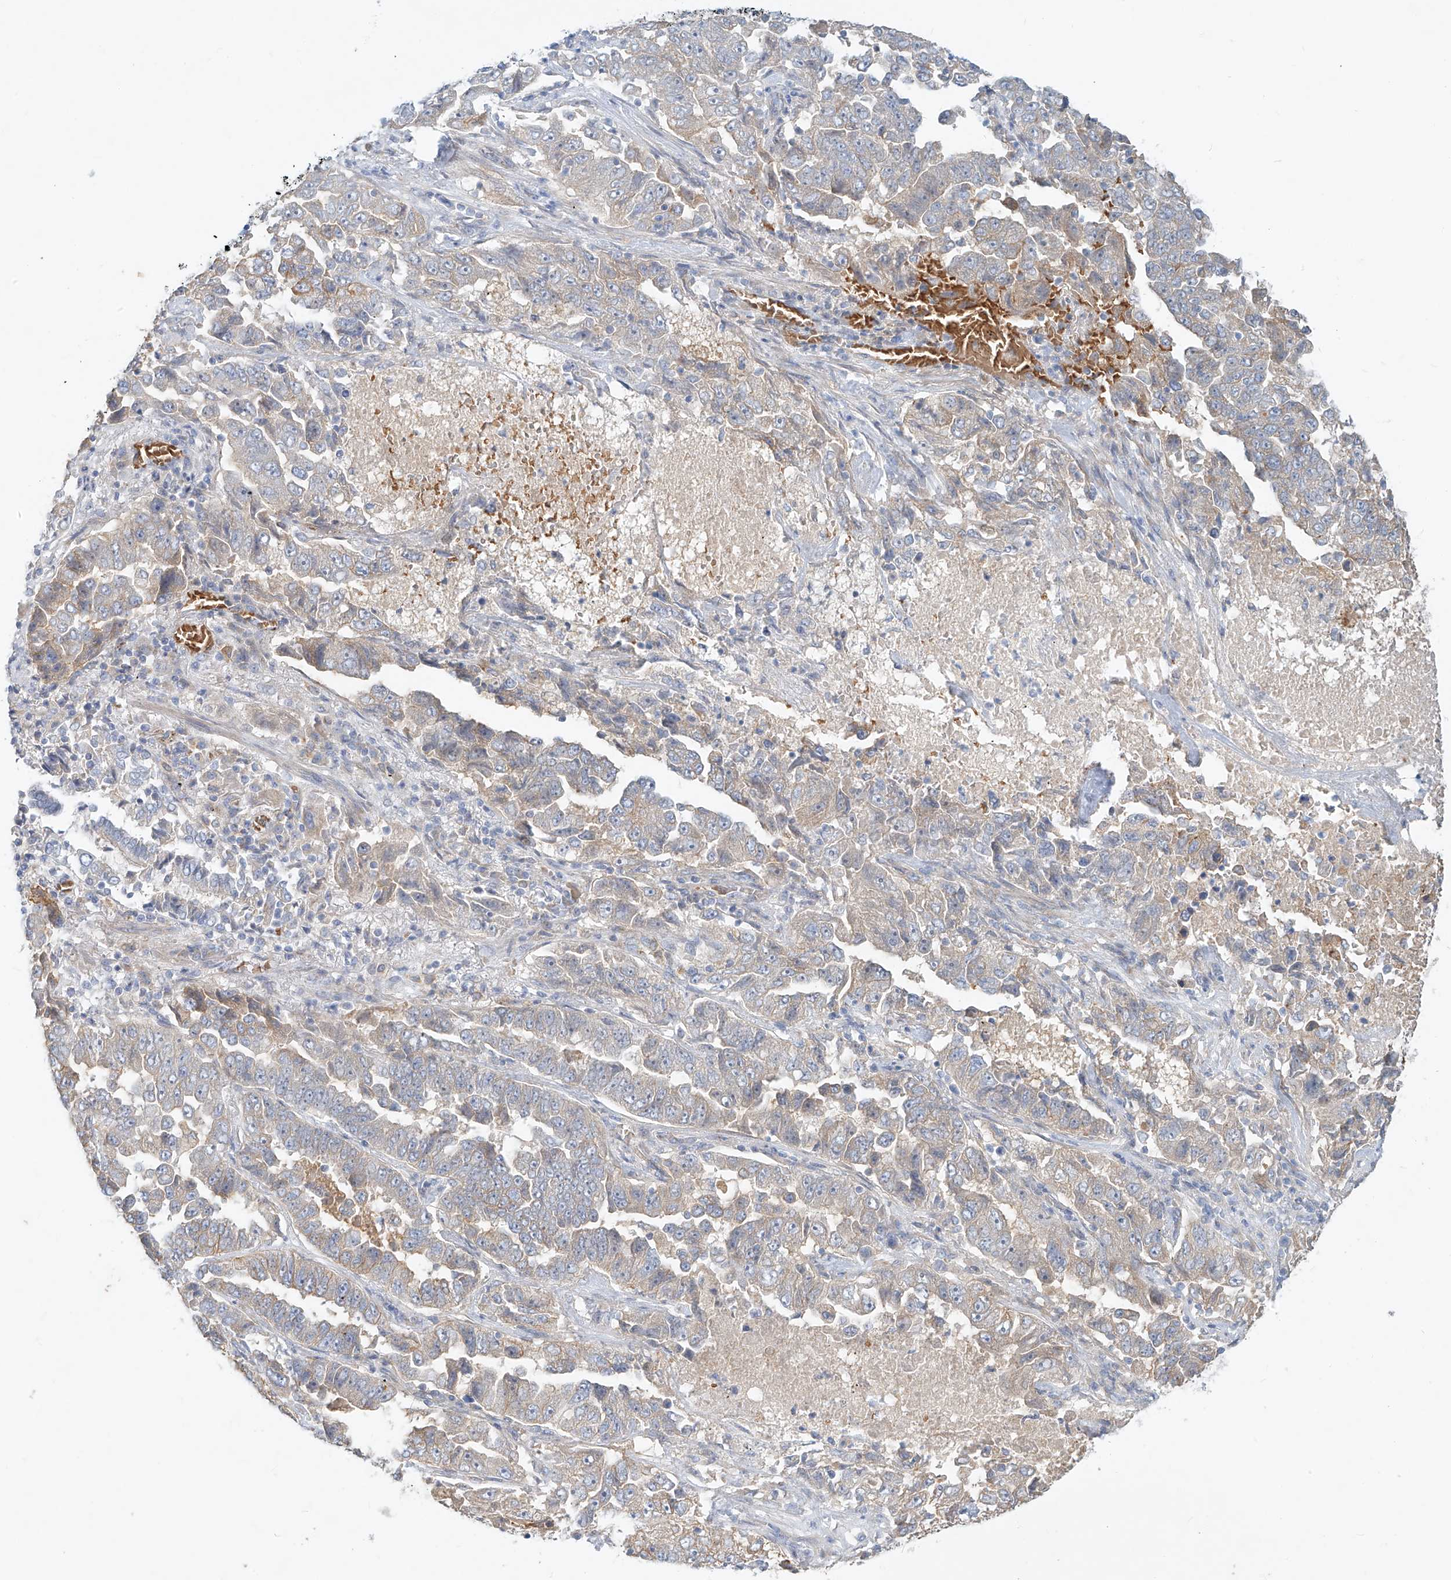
{"staining": {"intensity": "weak", "quantity": "25%-75%", "location": "cytoplasmic/membranous"}, "tissue": "lung cancer", "cell_type": "Tumor cells", "image_type": "cancer", "snomed": [{"axis": "morphology", "description": "Adenocarcinoma, NOS"}, {"axis": "topography", "description": "Lung"}], "caption": "Lung adenocarcinoma stained with a protein marker demonstrates weak staining in tumor cells.", "gene": "SYTL3", "patient": {"sex": "female", "age": 51}}